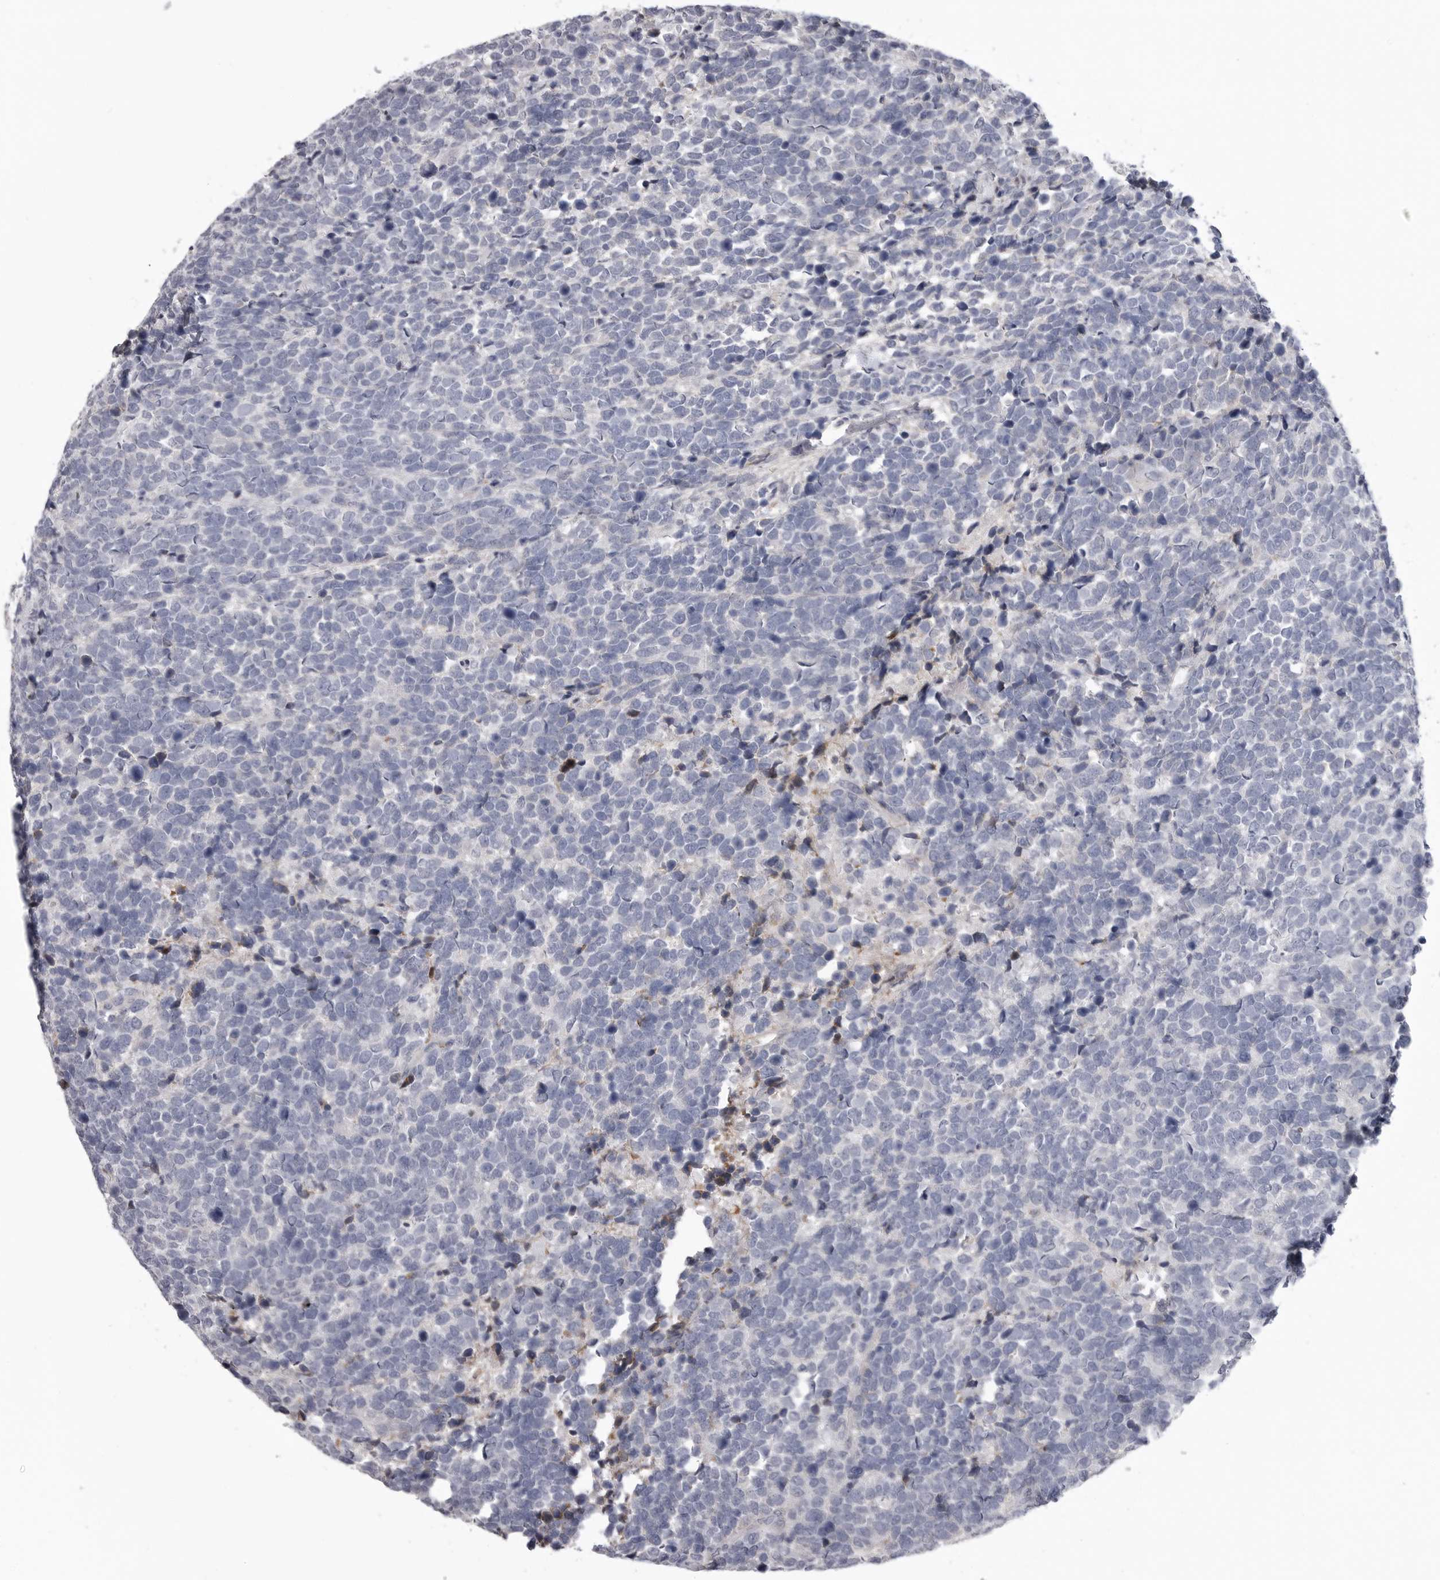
{"staining": {"intensity": "negative", "quantity": "none", "location": "none"}, "tissue": "urothelial cancer", "cell_type": "Tumor cells", "image_type": "cancer", "snomed": [{"axis": "morphology", "description": "Urothelial carcinoma, High grade"}, {"axis": "topography", "description": "Urinary bladder"}], "caption": "Urothelial cancer was stained to show a protein in brown. There is no significant expression in tumor cells.", "gene": "SERPING1", "patient": {"sex": "female", "age": 82}}